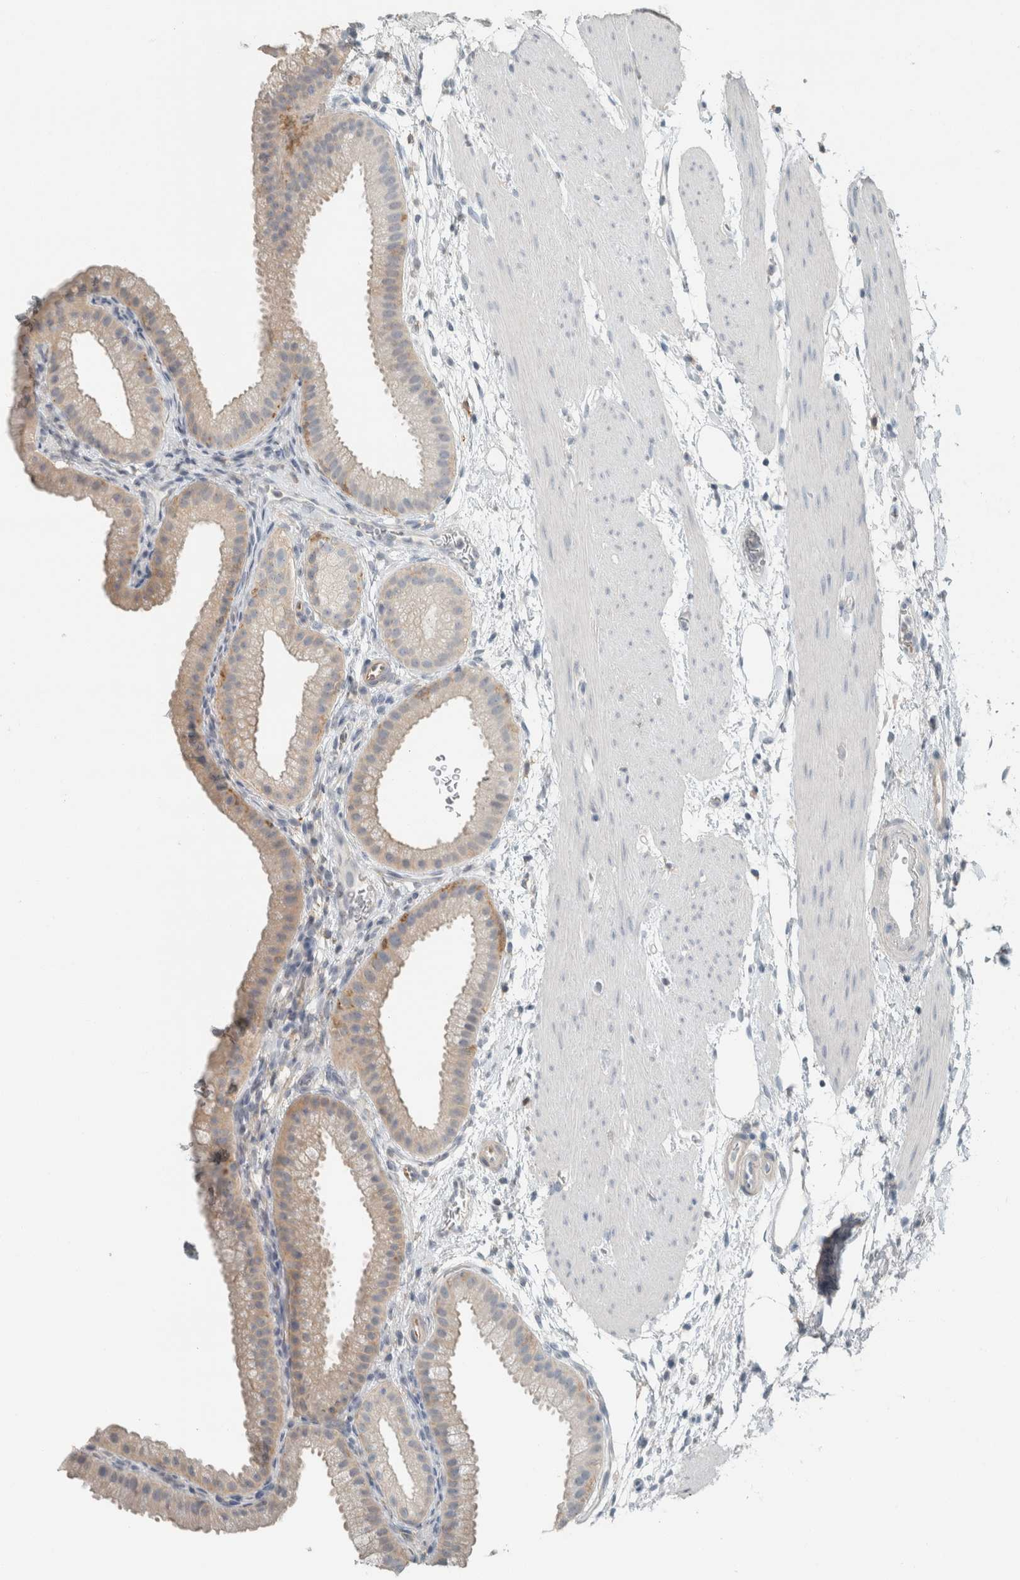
{"staining": {"intensity": "weak", "quantity": "<25%", "location": "cytoplasmic/membranous"}, "tissue": "gallbladder", "cell_type": "Glandular cells", "image_type": "normal", "snomed": [{"axis": "morphology", "description": "Normal tissue, NOS"}, {"axis": "topography", "description": "Gallbladder"}], "caption": "Human gallbladder stained for a protein using IHC shows no expression in glandular cells.", "gene": "SCIN", "patient": {"sex": "female", "age": 64}}